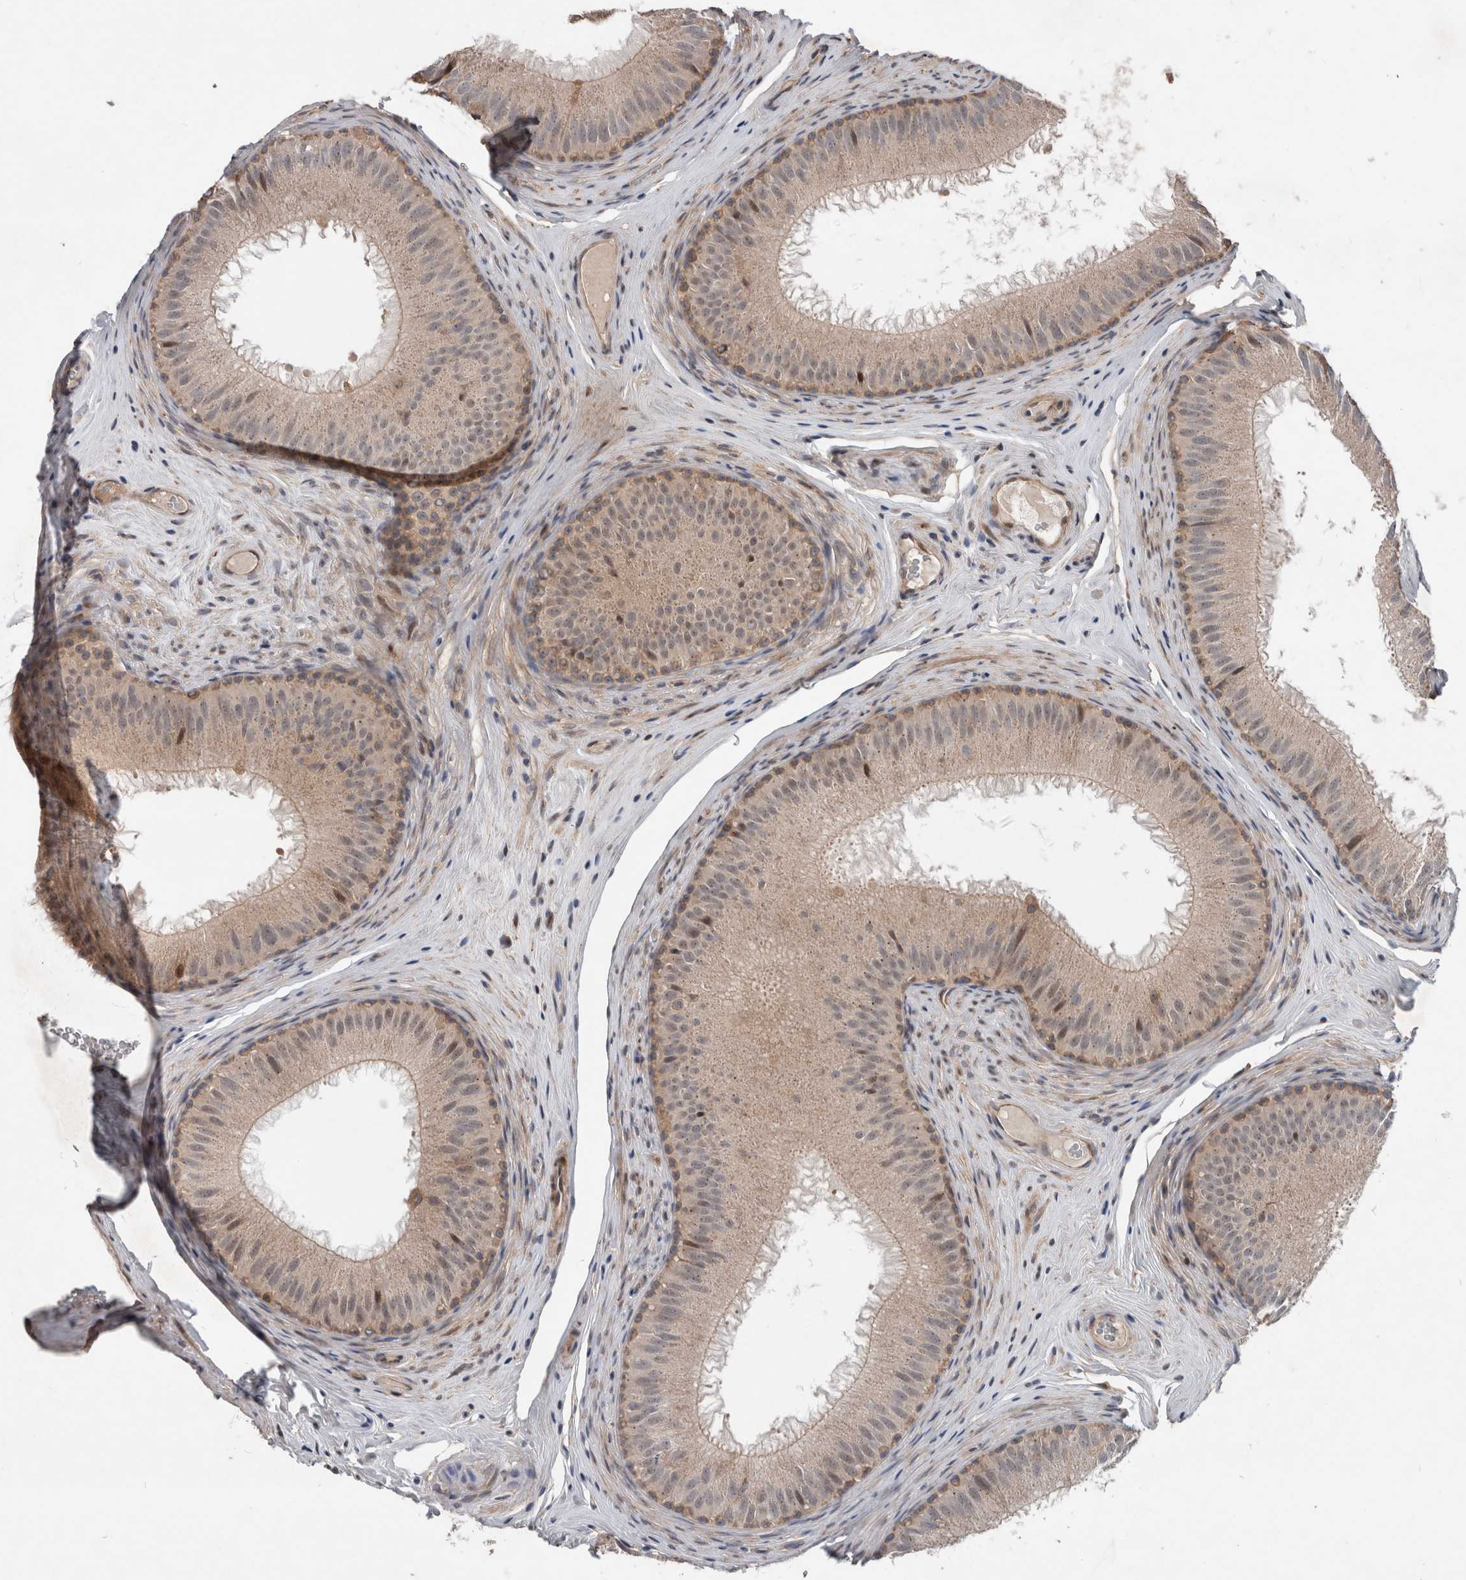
{"staining": {"intensity": "moderate", "quantity": "<25%", "location": "cytoplasmic/membranous"}, "tissue": "epididymis", "cell_type": "Glandular cells", "image_type": "normal", "snomed": [{"axis": "morphology", "description": "Normal tissue, NOS"}, {"axis": "topography", "description": "Epididymis"}], "caption": "Epididymis stained with IHC exhibits moderate cytoplasmic/membranous positivity in about <25% of glandular cells.", "gene": "GIMAP6", "patient": {"sex": "male", "age": 32}}